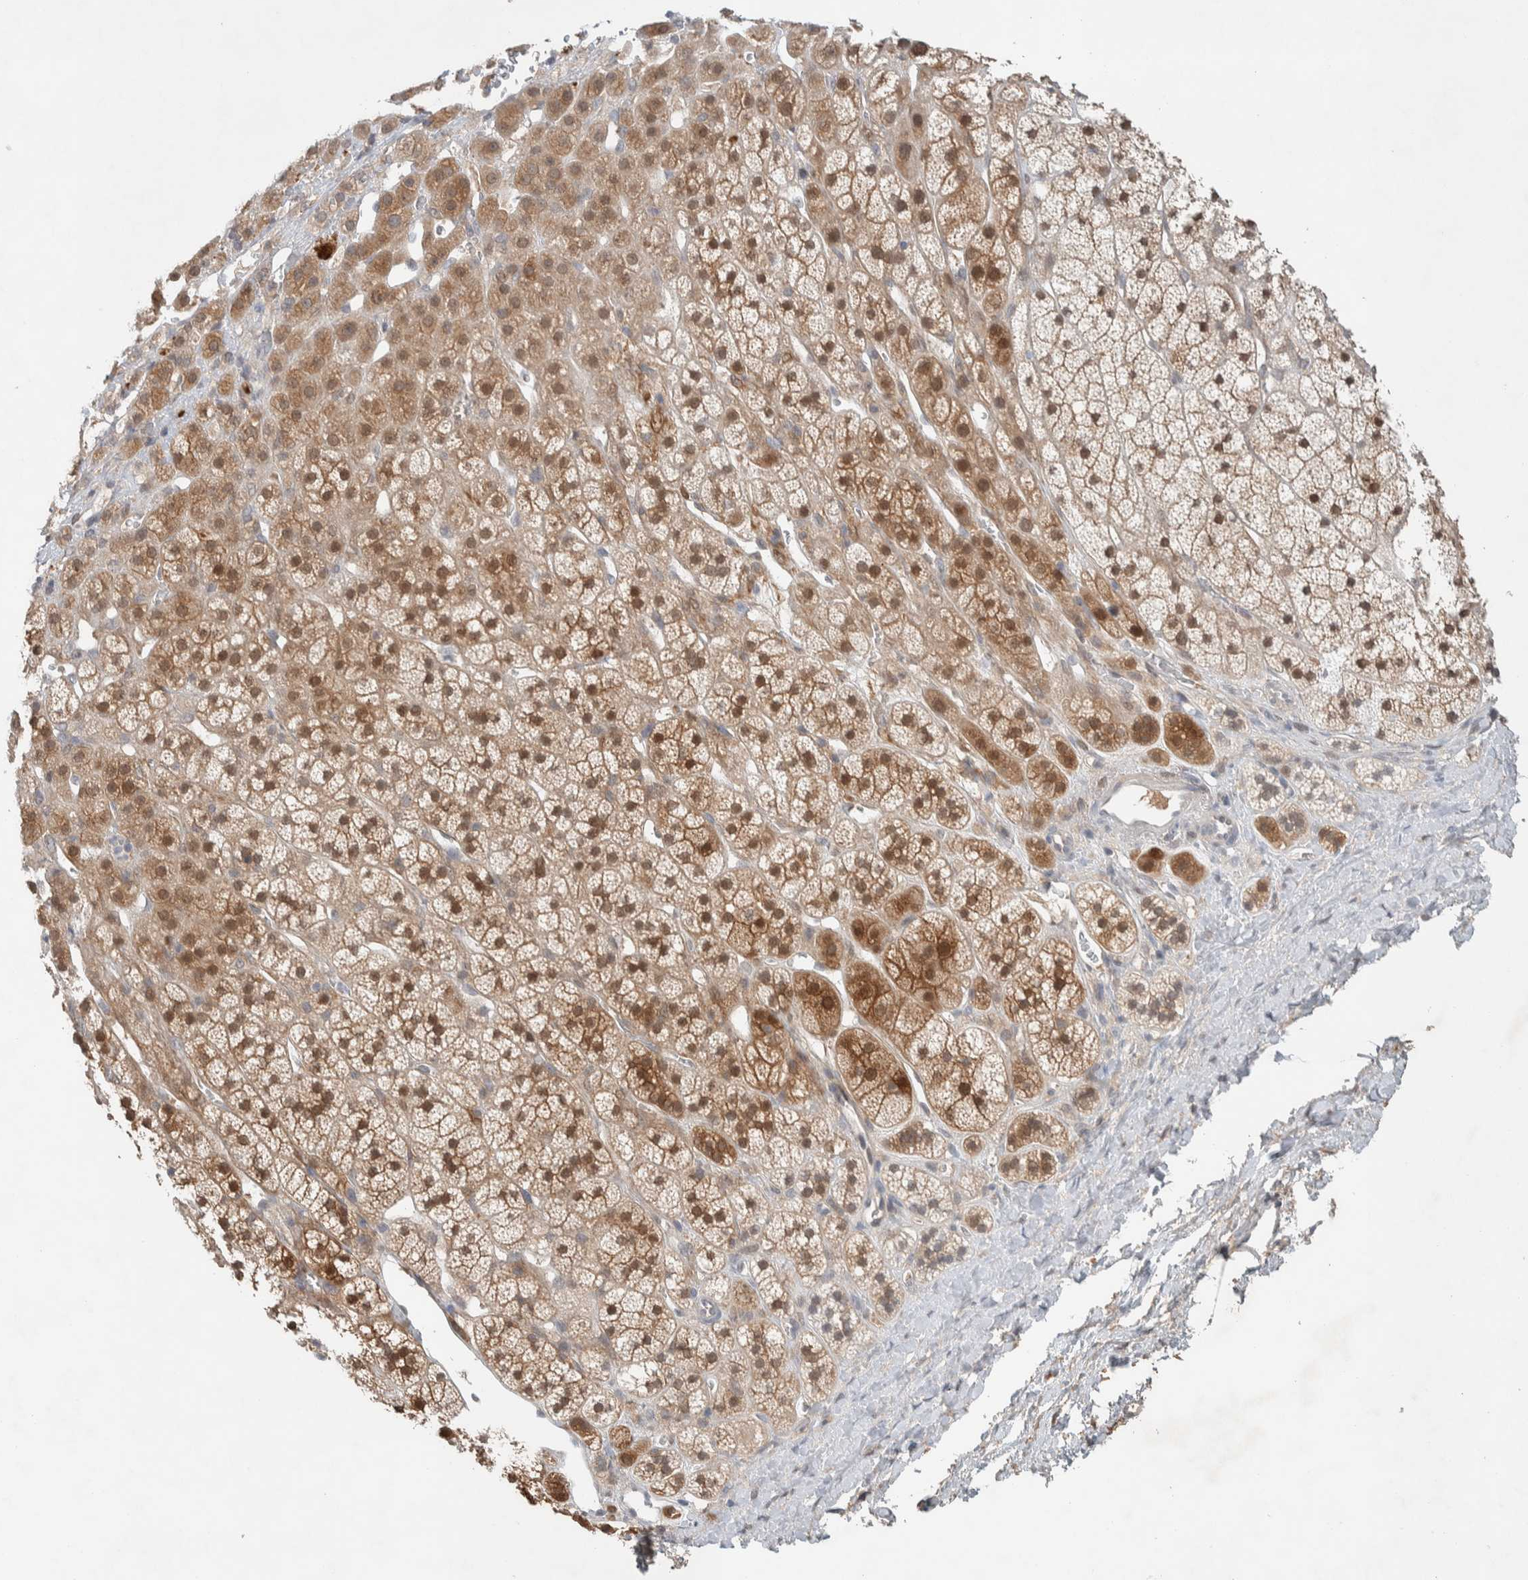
{"staining": {"intensity": "moderate", "quantity": ">75%", "location": "cytoplasmic/membranous,nuclear"}, "tissue": "adrenal gland", "cell_type": "Glandular cells", "image_type": "normal", "snomed": [{"axis": "morphology", "description": "Normal tissue, NOS"}, {"axis": "topography", "description": "Adrenal gland"}], "caption": "Human adrenal gland stained for a protein (brown) displays moderate cytoplasmic/membranous,nuclear positive staining in about >75% of glandular cells.", "gene": "DEPTOR", "patient": {"sex": "male", "age": 56}}